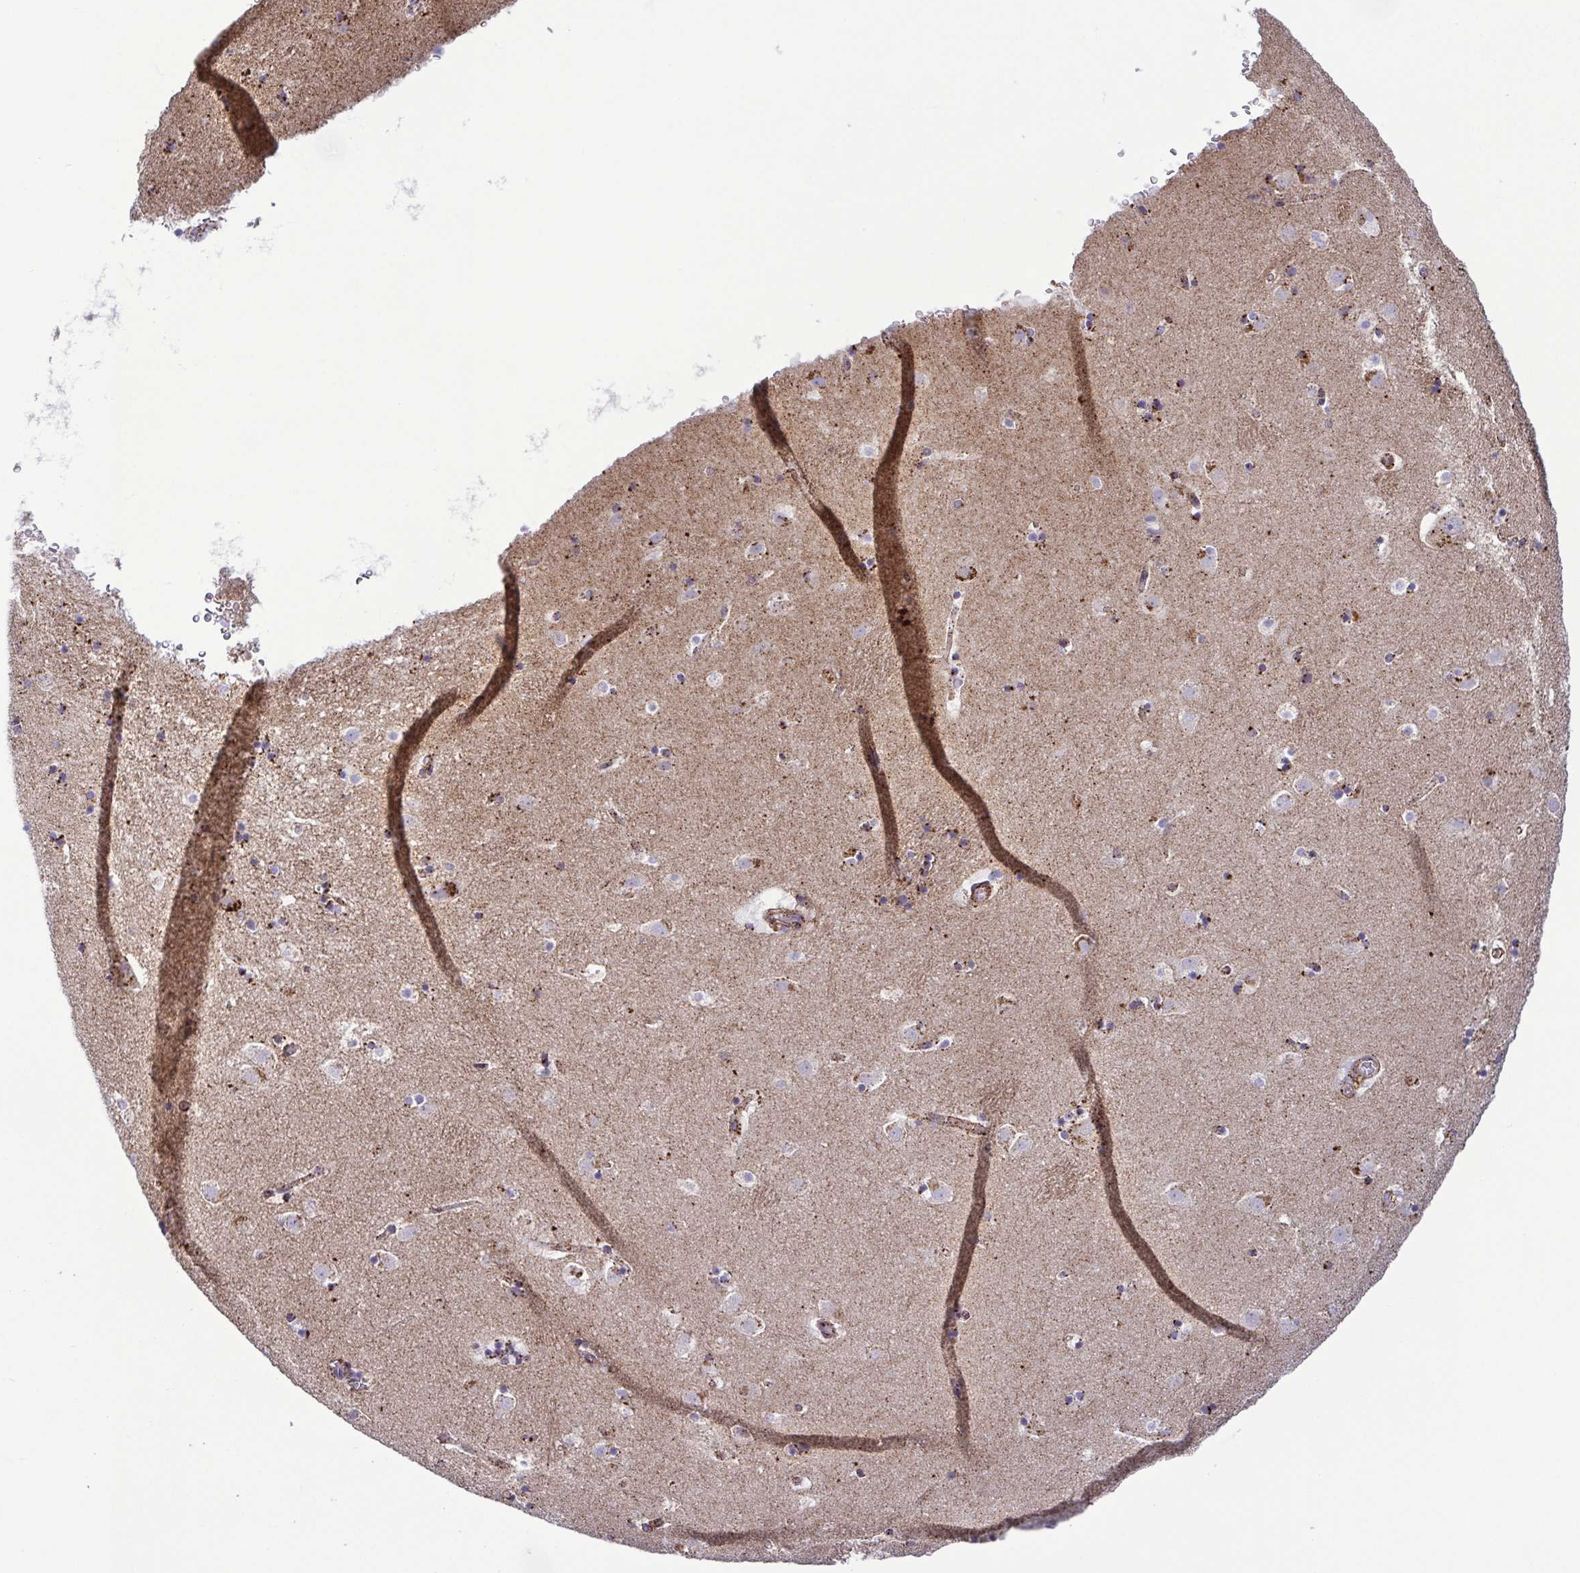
{"staining": {"intensity": "moderate", "quantity": "<25%", "location": "cytoplasmic/membranous"}, "tissue": "caudate", "cell_type": "Glial cells", "image_type": "normal", "snomed": [{"axis": "morphology", "description": "Normal tissue, NOS"}, {"axis": "topography", "description": "Lateral ventricle wall"}], "caption": "Immunohistochemistry (IHC) of normal human caudate demonstrates low levels of moderate cytoplasmic/membranous staining in approximately <25% of glial cells. The staining was performed using DAB (3,3'-diaminobenzidine), with brown indicating positive protein expression. Nuclei are stained blue with hematoxylin.", "gene": "CHMP1B", "patient": {"sex": "male", "age": 37}}